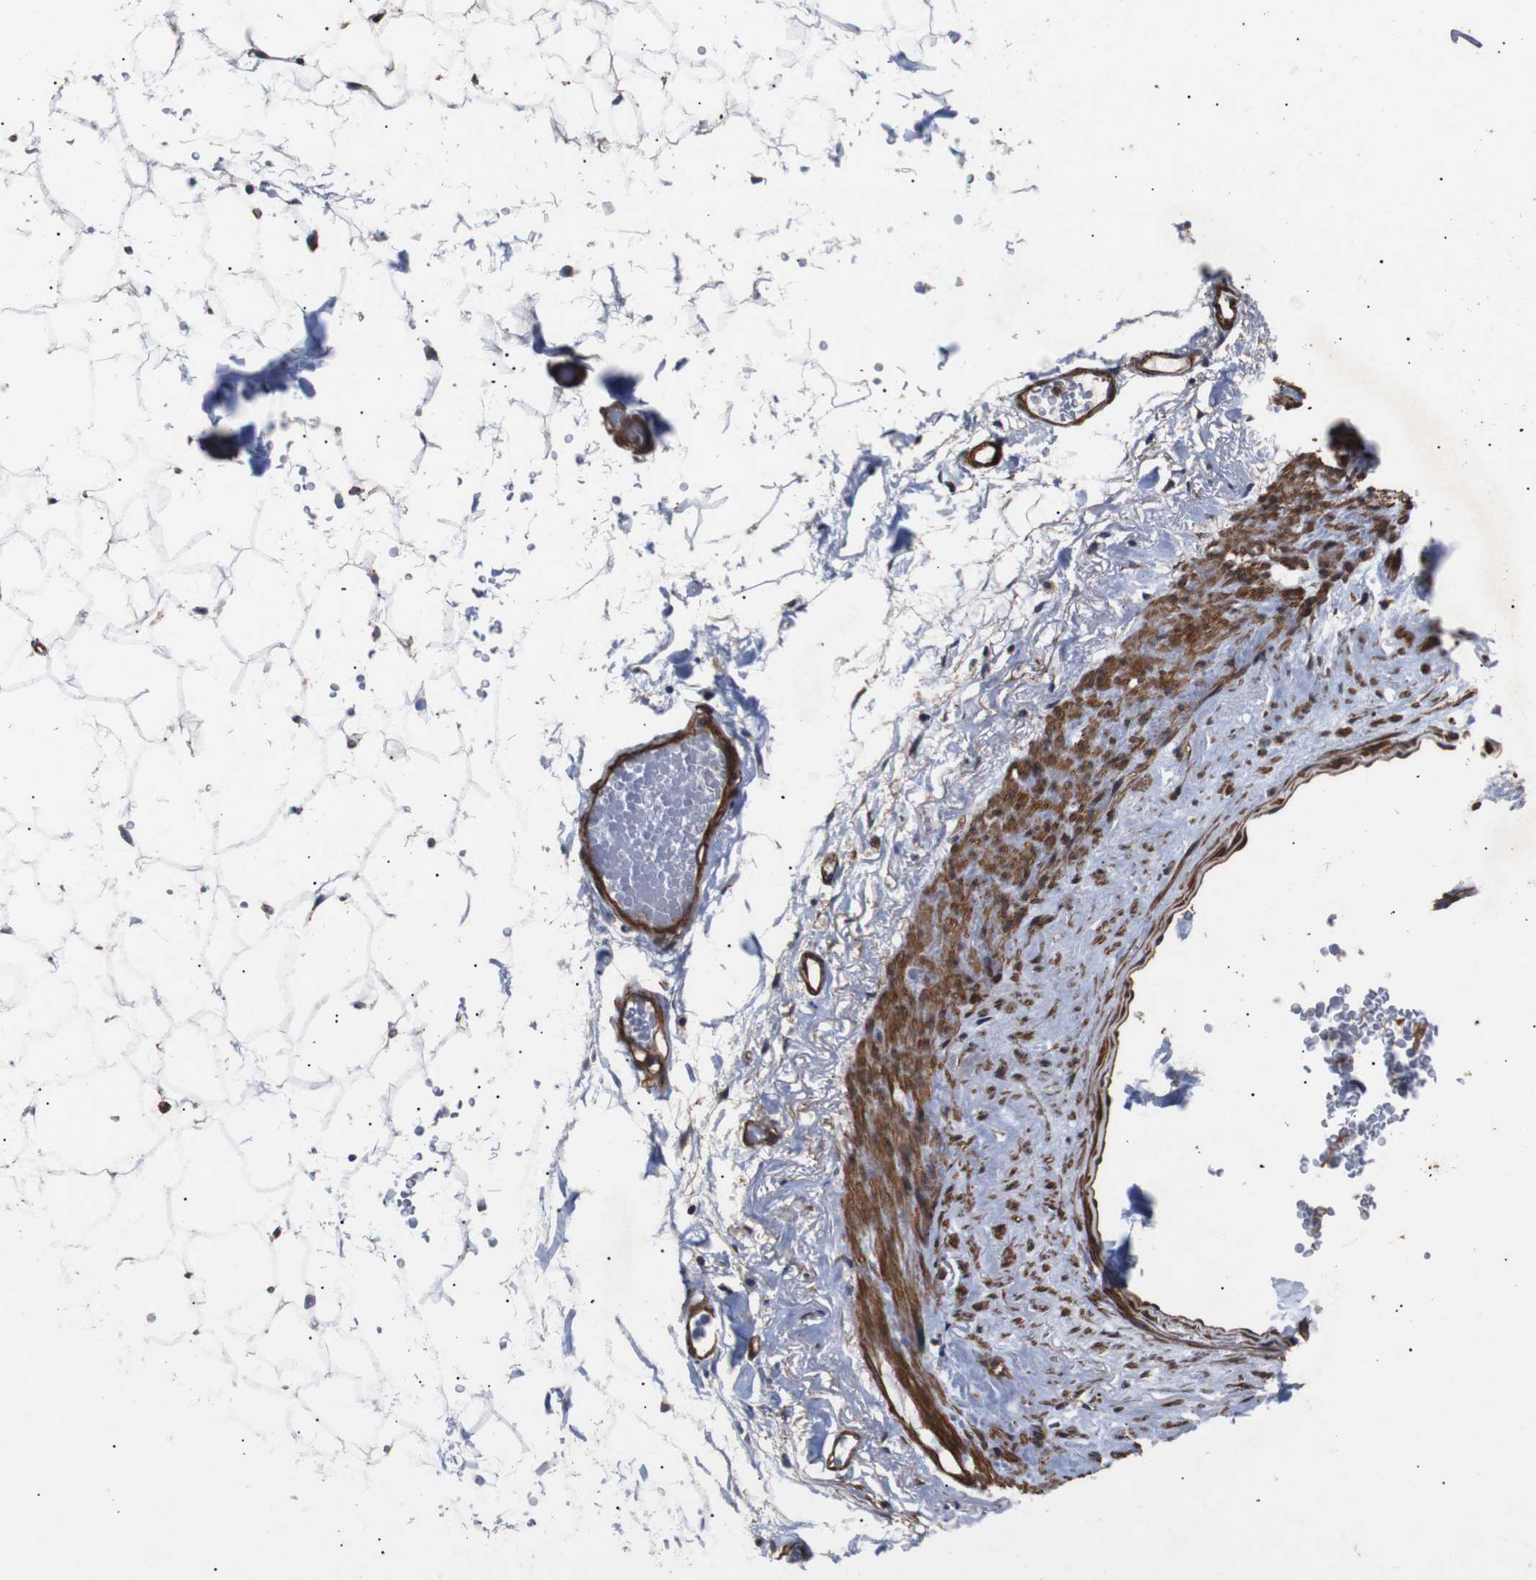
{"staining": {"intensity": "negative", "quantity": "none", "location": "none"}, "tissue": "adipose tissue", "cell_type": "Adipocytes", "image_type": "normal", "snomed": [{"axis": "morphology", "description": "Normal tissue, NOS"}, {"axis": "topography", "description": "Breast"}, {"axis": "topography", "description": "Soft tissue"}], "caption": "Adipocytes are negative for protein expression in unremarkable human adipose tissue. The staining is performed using DAB brown chromogen with nuclei counter-stained in using hematoxylin.", "gene": "PAWR", "patient": {"sex": "female", "age": 75}}